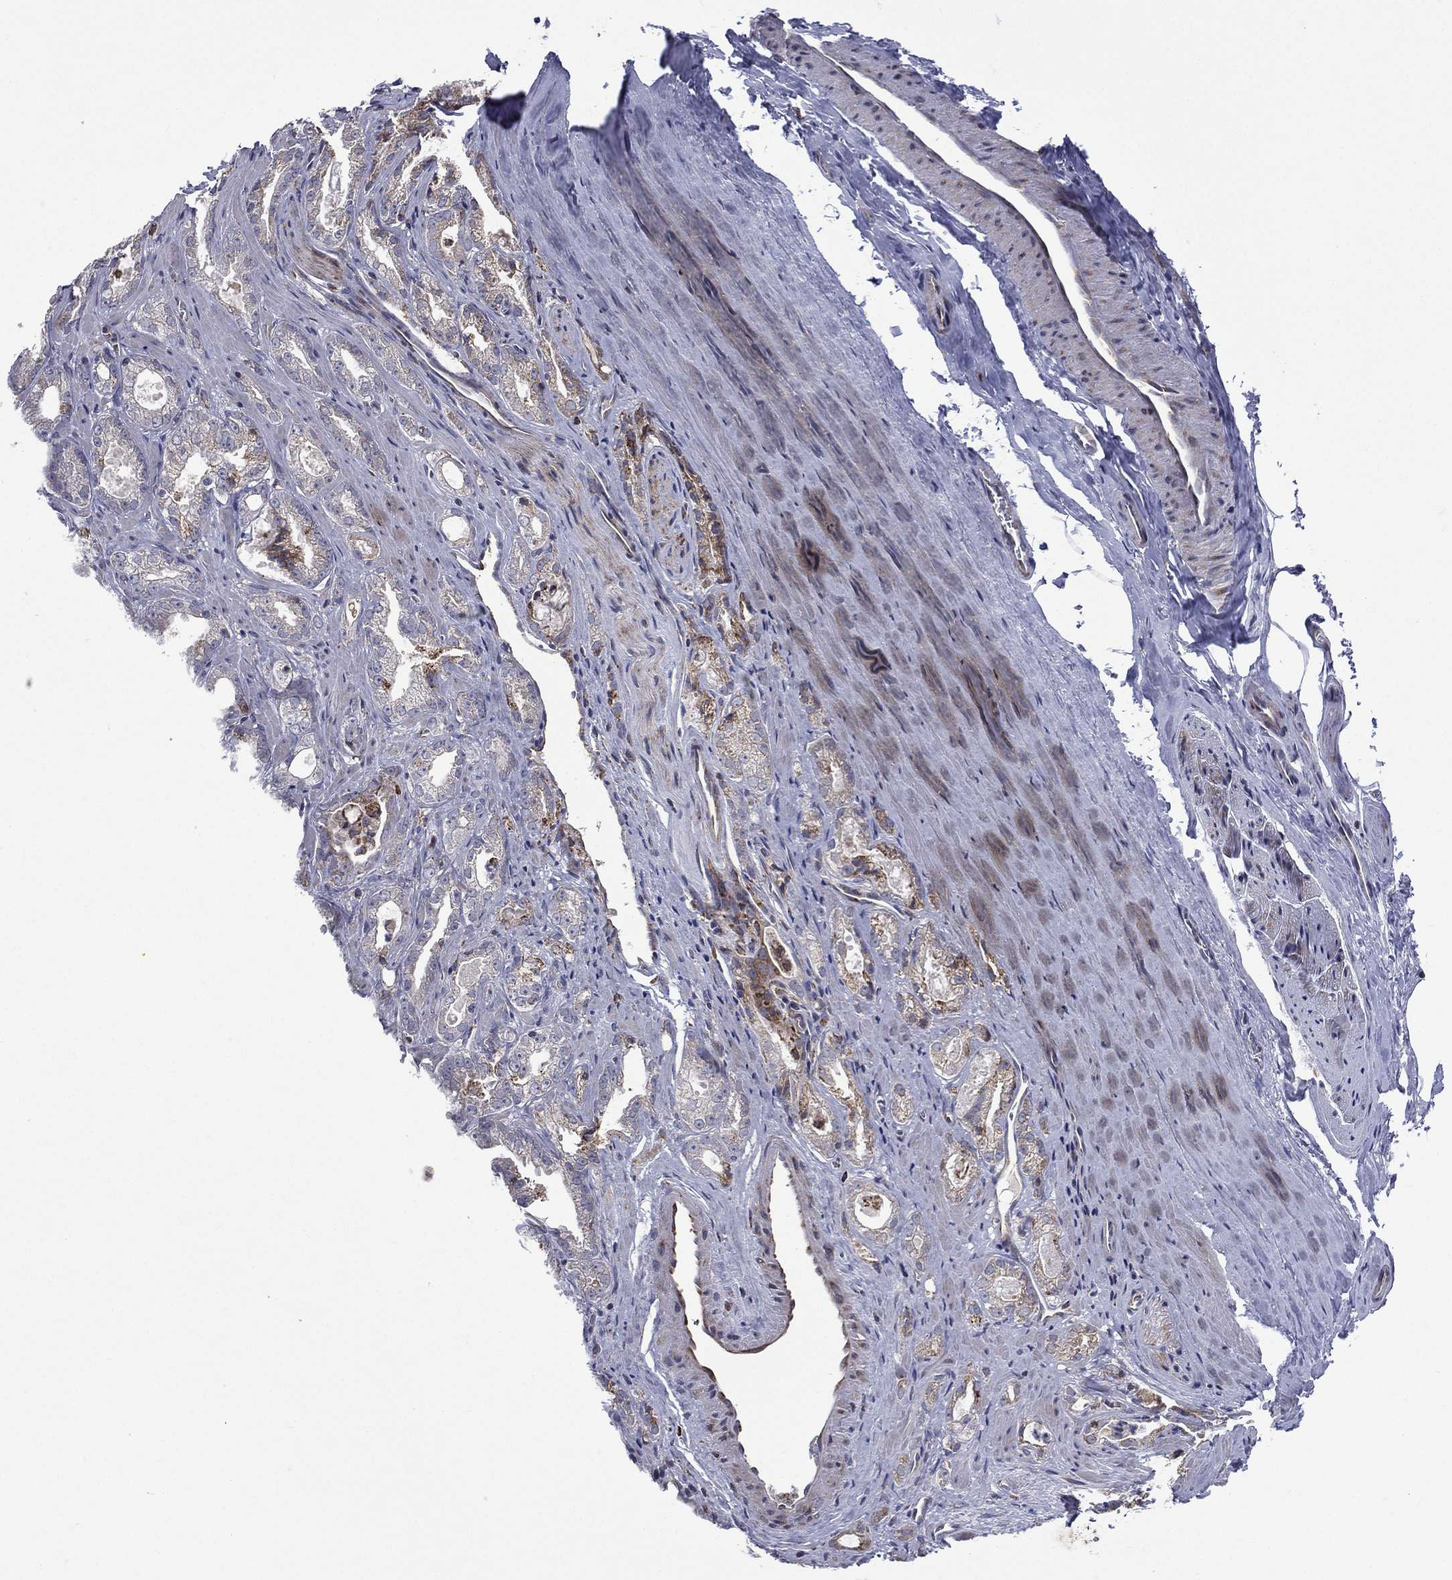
{"staining": {"intensity": "strong", "quantity": "<25%", "location": "cytoplasmic/membranous"}, "tissue": "prostate cancer", "cell_type": "Tumor cells", "image_type": "cancer", "snomed": [{"axis": "morphology", "description": "Adenocarcinoma, NOS"}, {"axis": "morphology", "description": "Adenocarcinoma, High grade"}, {"axis": "topography", "description": "Prostate"}], "caption": "Immunohistochemical staining of prostate cancer (adenocarcinoma (high-grade)) shows strong cytoplasmic/membranous protein expression in about <25% of tumor cells.", "gene": "C20orf96", "patient": {"sex": "male", "age": 70}}